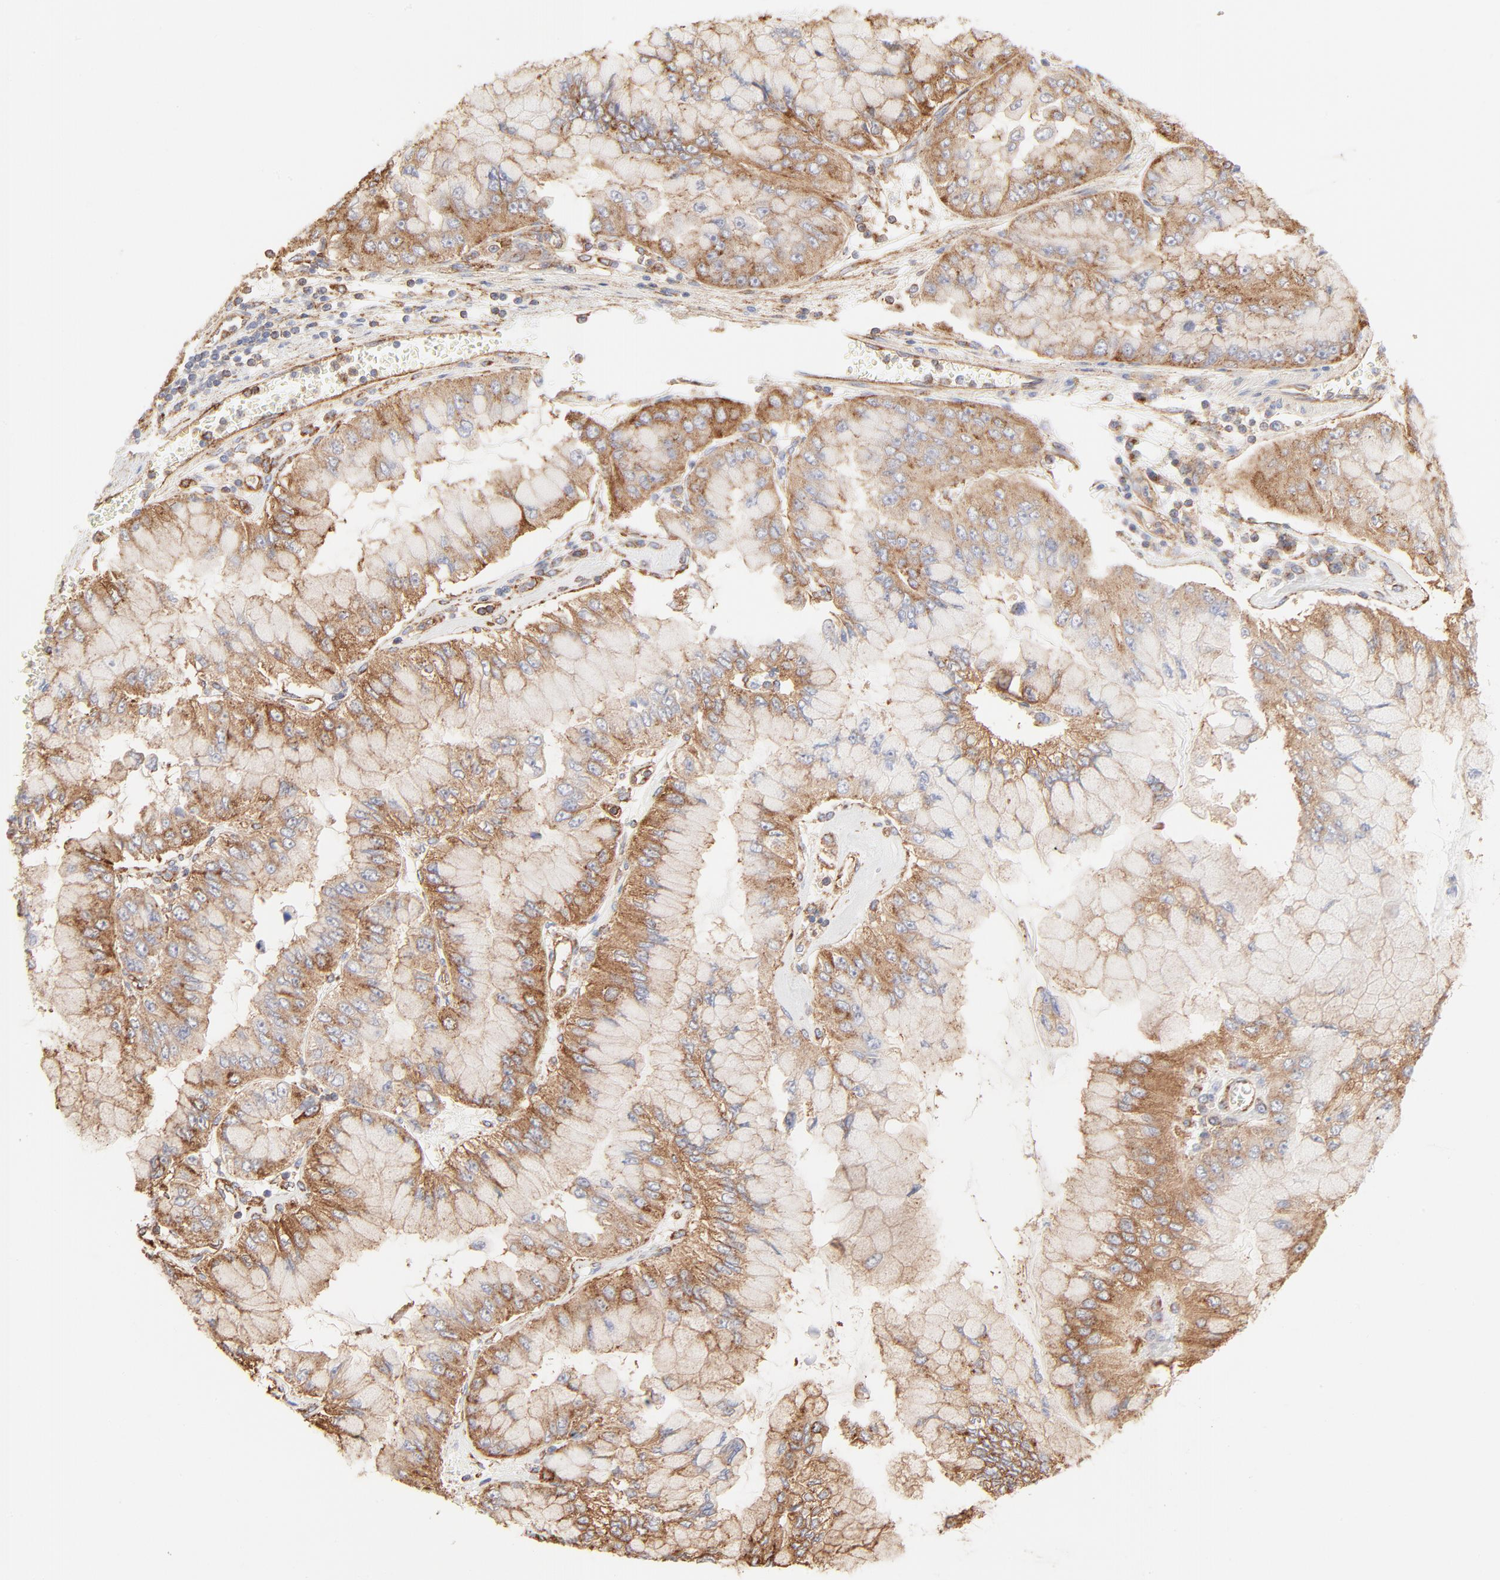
{"staining": {"intensity": "moderate", "quantity": ">75%", "location": "cytoplasmic/membranous"}, "tissue": "liver cancer", "cell_type": "Tumor cells", "image_type": "cancer", "snomed": [{"axis": "morphology", "description": "Cholangiocarcinoma"}, {"axis": "topography", "description": "Liver"}], "caption": "Protein staining exhibits moderate cytoplasmic/membranous staining in about >75% of tumor cells in liver cancer. Ihc stains the protein of interest in brown and the nuclei are stained blue.", "gene": "CLTB", "patient": {"sex": "female", "age": 79}}